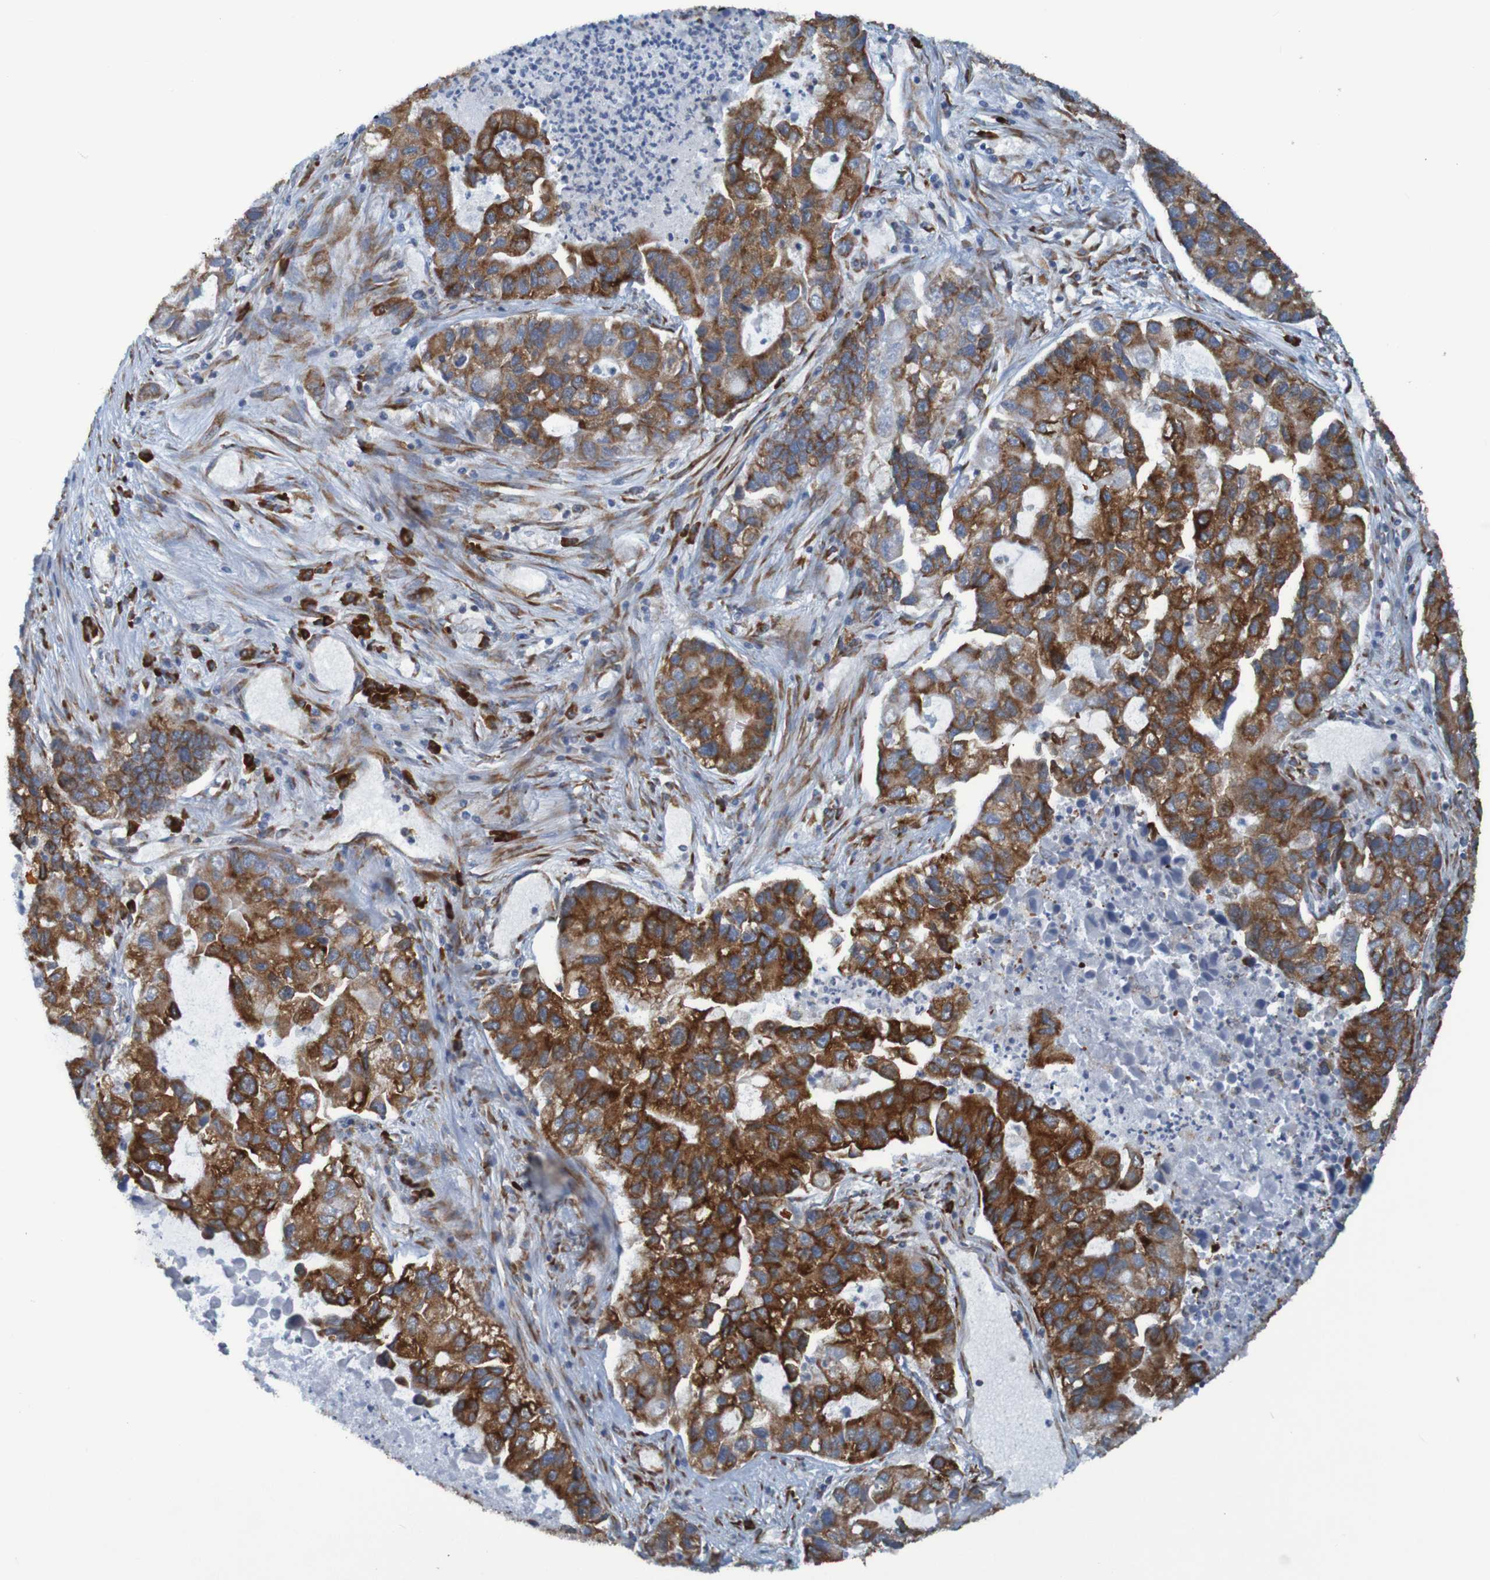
{"staining": {"intensity": "strong", "quantity": "25%-75%", "location": "cytoplasmic/membranous"}, "tissue": "lung cancer", "cell_type": "Tumor cells", "image_type": "cancer", "snomed": [{"axis": "morphology", "description": "Adenocarcinoma, NOS"}, {"axis": "topography", "description": "Lung"}], "caption": "Immunohistochemistry histopathology image of lung cancer (adenocarcinoma) stained for a protein (brown), which displays high levels of strong cytoplasmic/membranous staining in about 25%-75% of tumor cells.", "gene": "SSR1", "patient": {"sex": "female", "age": 51}}